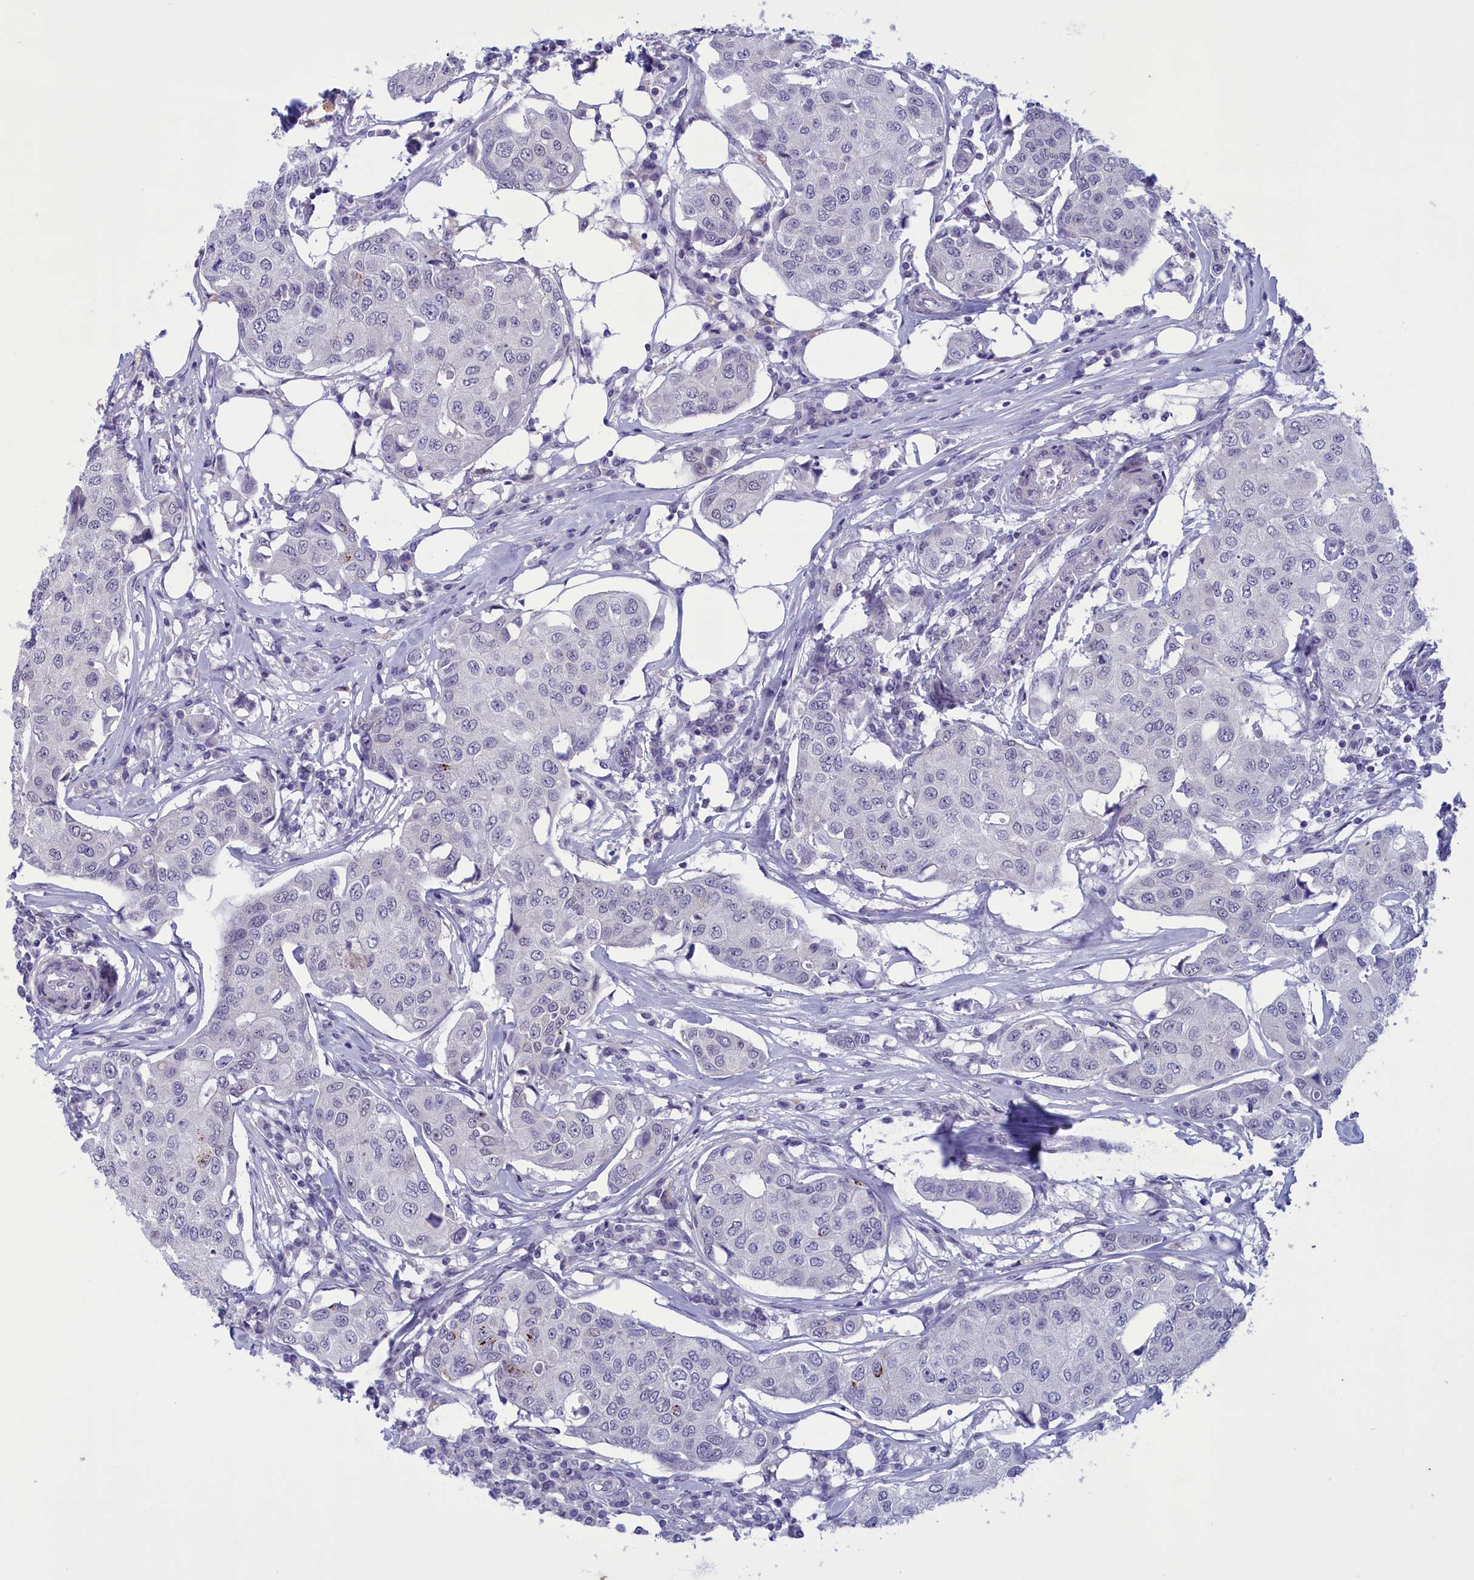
{"staining": {"intensity": "negative", "quantity": "none", "location": "none"}, "tissue": "breast cancer", "cell_type": "Tumor cells", "image_type": "cancer", "snomed": [{"axis": "morphology", "description": "Duct carcinoma"}, {"axis": "topography", "description": "Breast"}], "caption": "A high-resolution photomicrograph shows IHC staining of breast cancer, which reveals no significant positivity in tumor cells.", "gene": "ELOA2", "patient": {"sex": "female", "age": 80}}